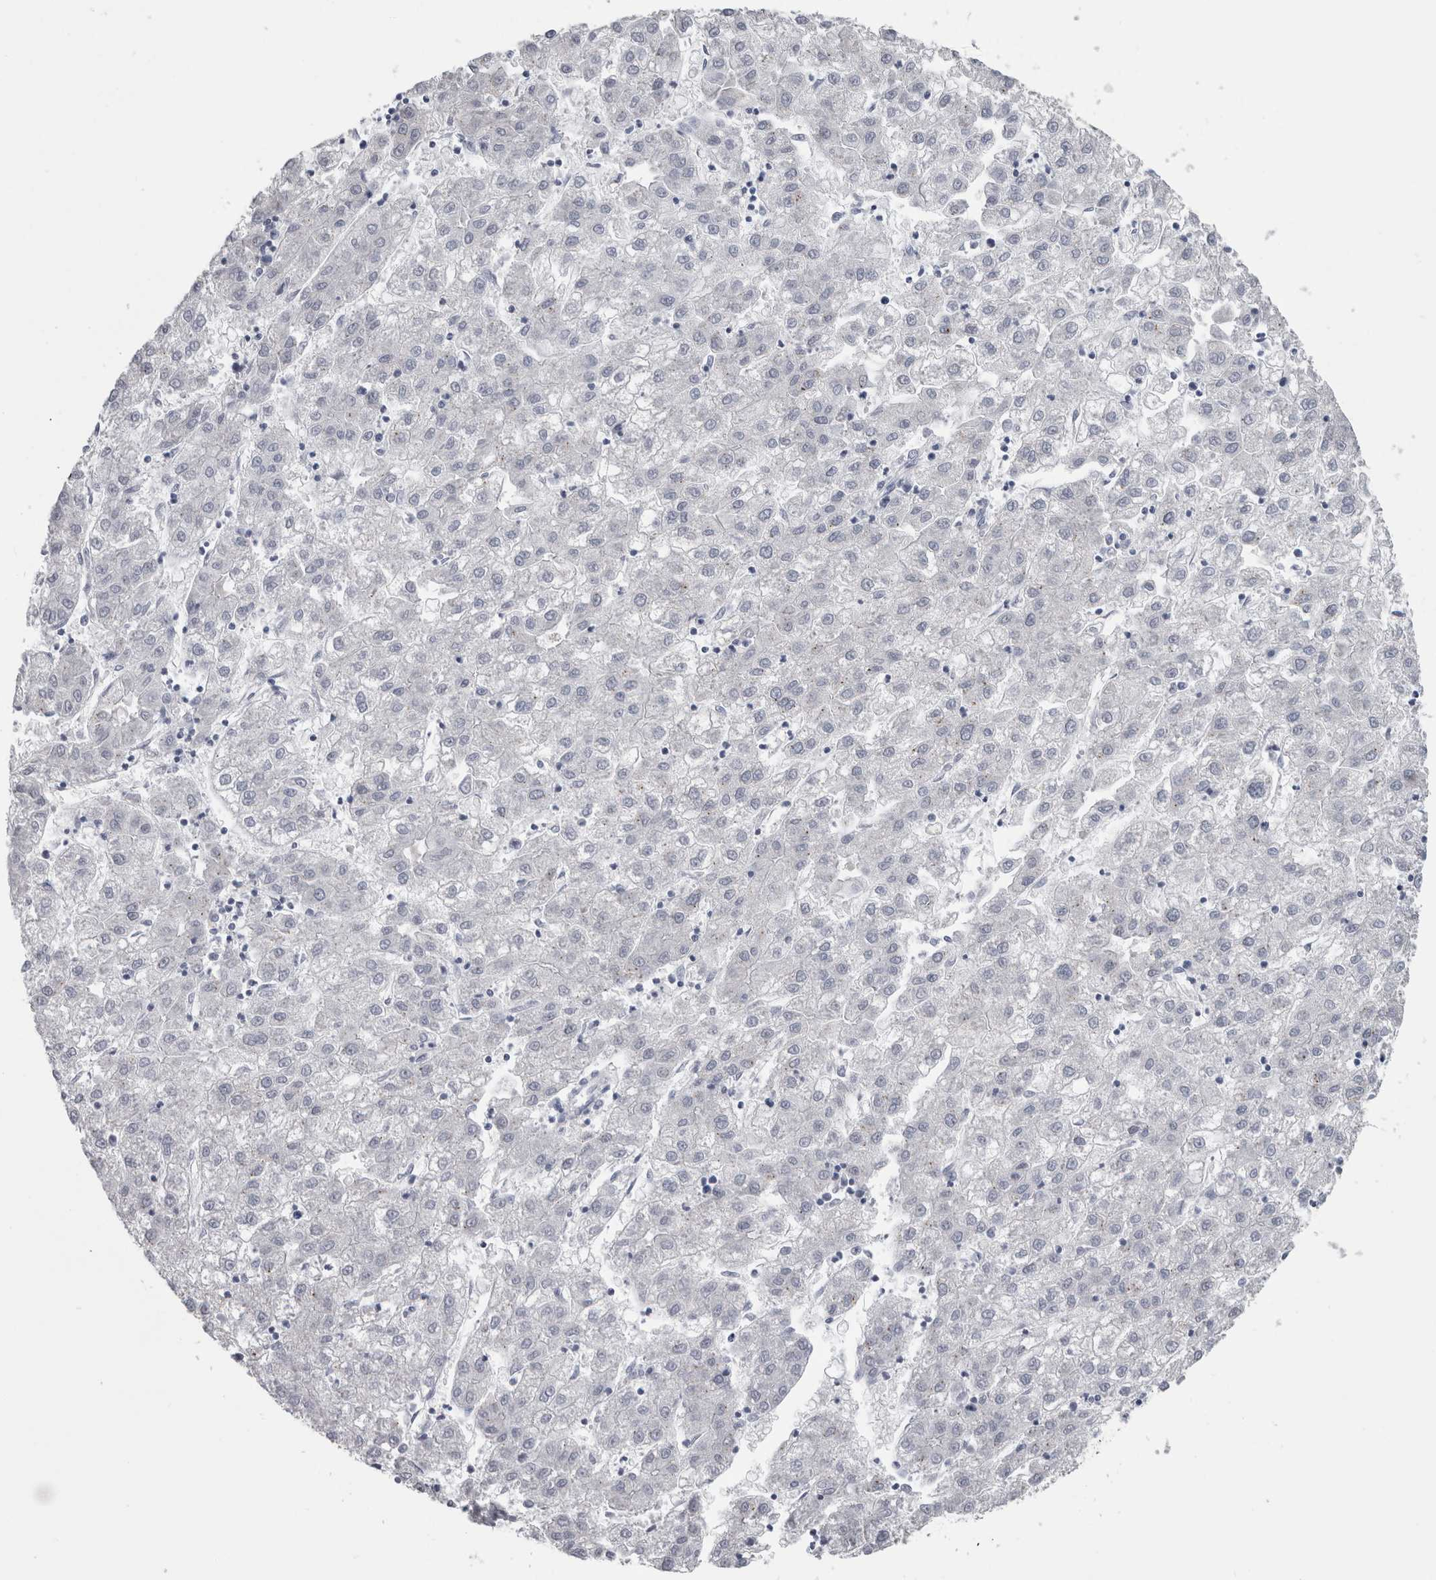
{"staining": {"intensity": "negative", "quantity": "none", "location": "none"}, "tissue": "liver cancer", "cell_type": "Tumor cells", "image_type": "cancer", "snomed": [{"axis": "morphology", "description": "Carcinoma, Hepatocellular, NOS"}, {"axis": "topography", "description": "Liver"}], "caption": "Tumor cells are negative for brown protein staining in liver hepatocellular carcinoma. (DAB immunohistochemistry, high magnification).", "gene": "TMEM242", "patient": {"sex": "male", "age": 72}}